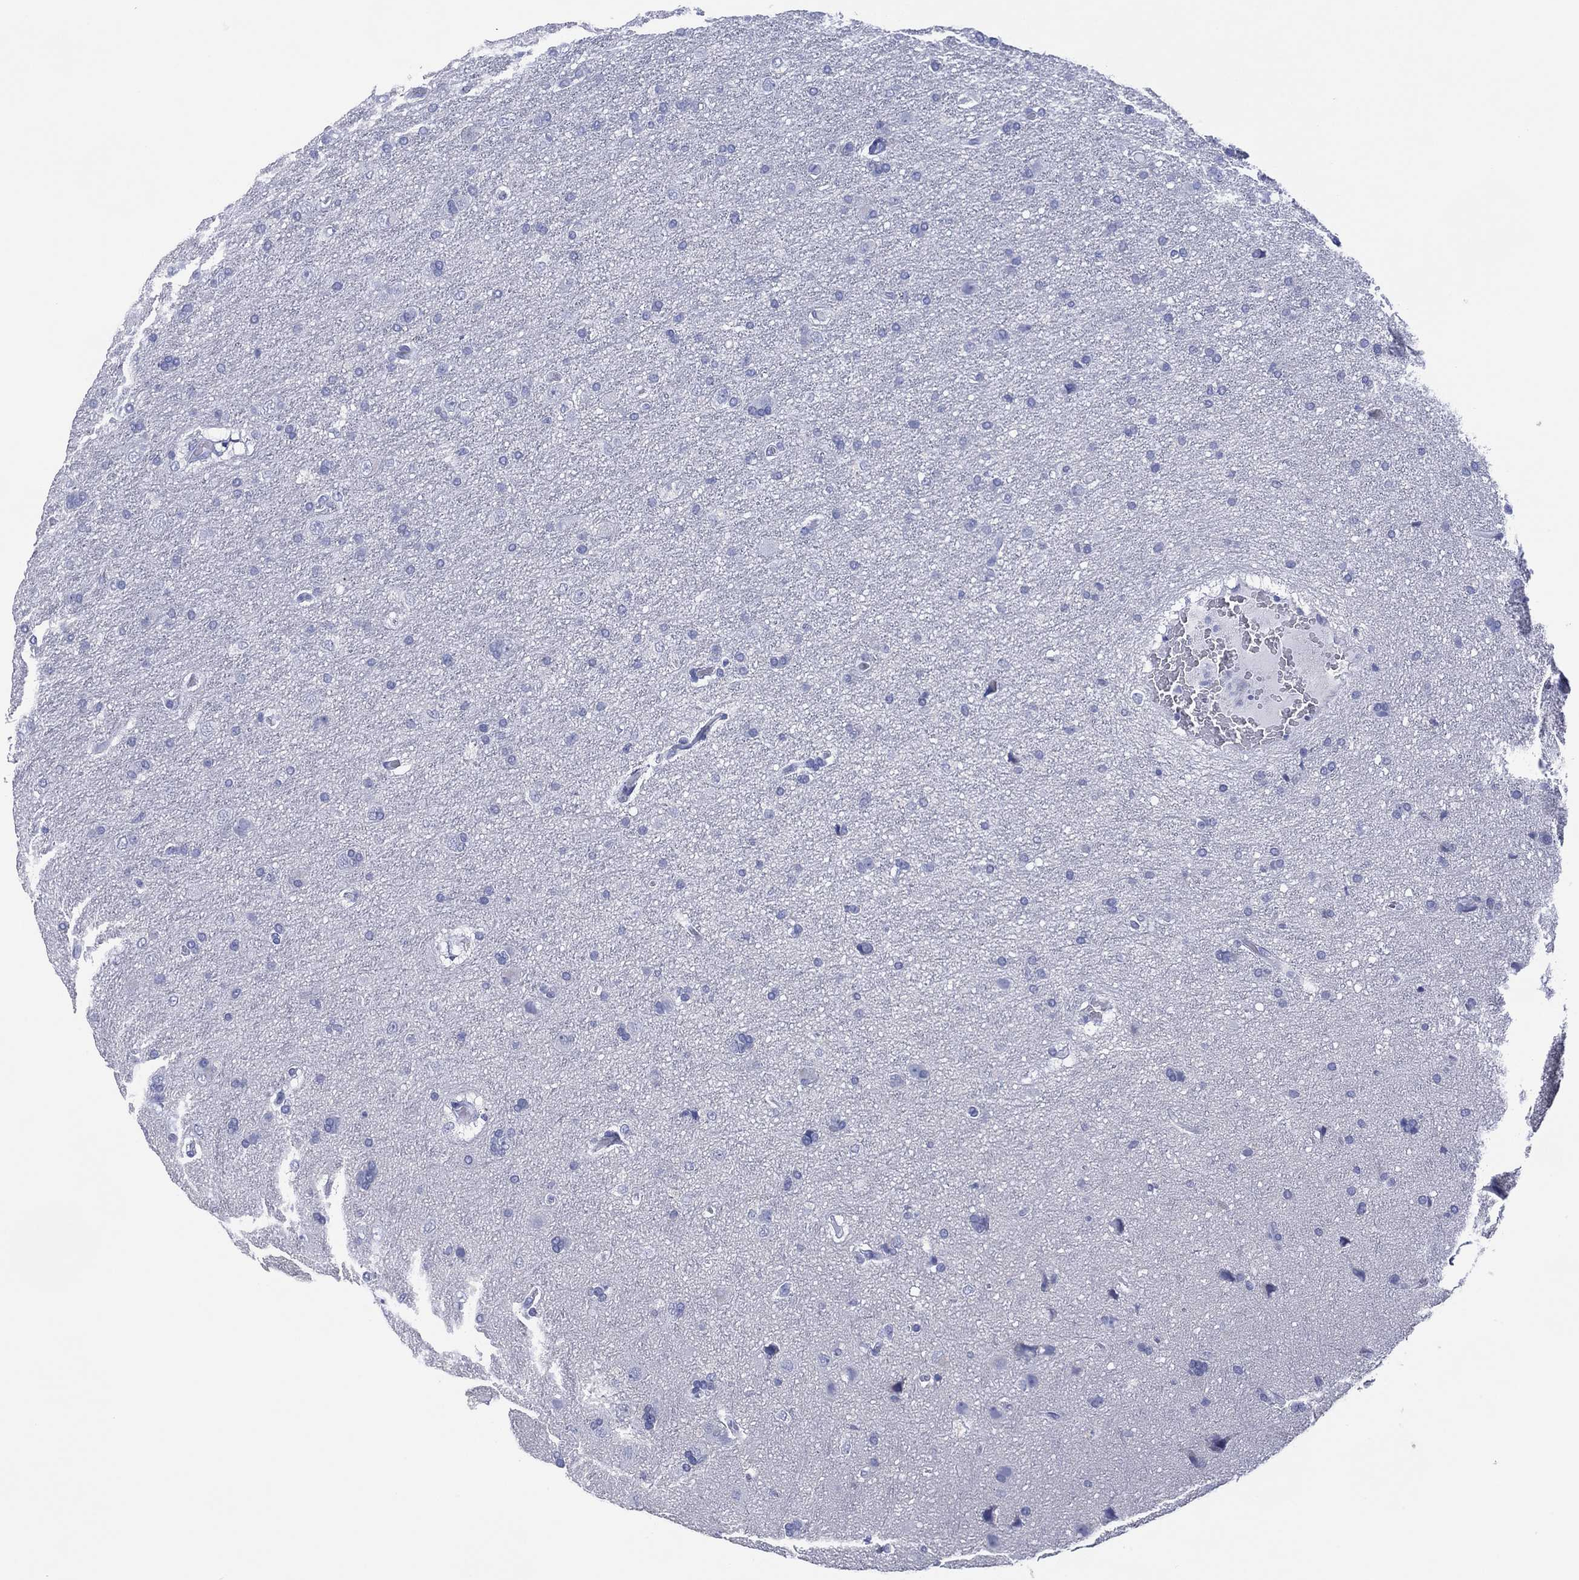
{"staining": {"intensity": "negative", "quantity": "none", "location": "none"}, "tissue": "glioma", "cell_type": "Tumor cells", "image_type": "cancer", "snomed": [{"axis": "morphology", "description": "Glioma, malignant, NOS"}, {"axis": "topography", "description": "Cerebral cortex"}], "caption": "A histopathology image of human glioma is negative for staining in tumor cells.", "gene": "DSG1", "patient": {"sex": "male", "age": 58}}